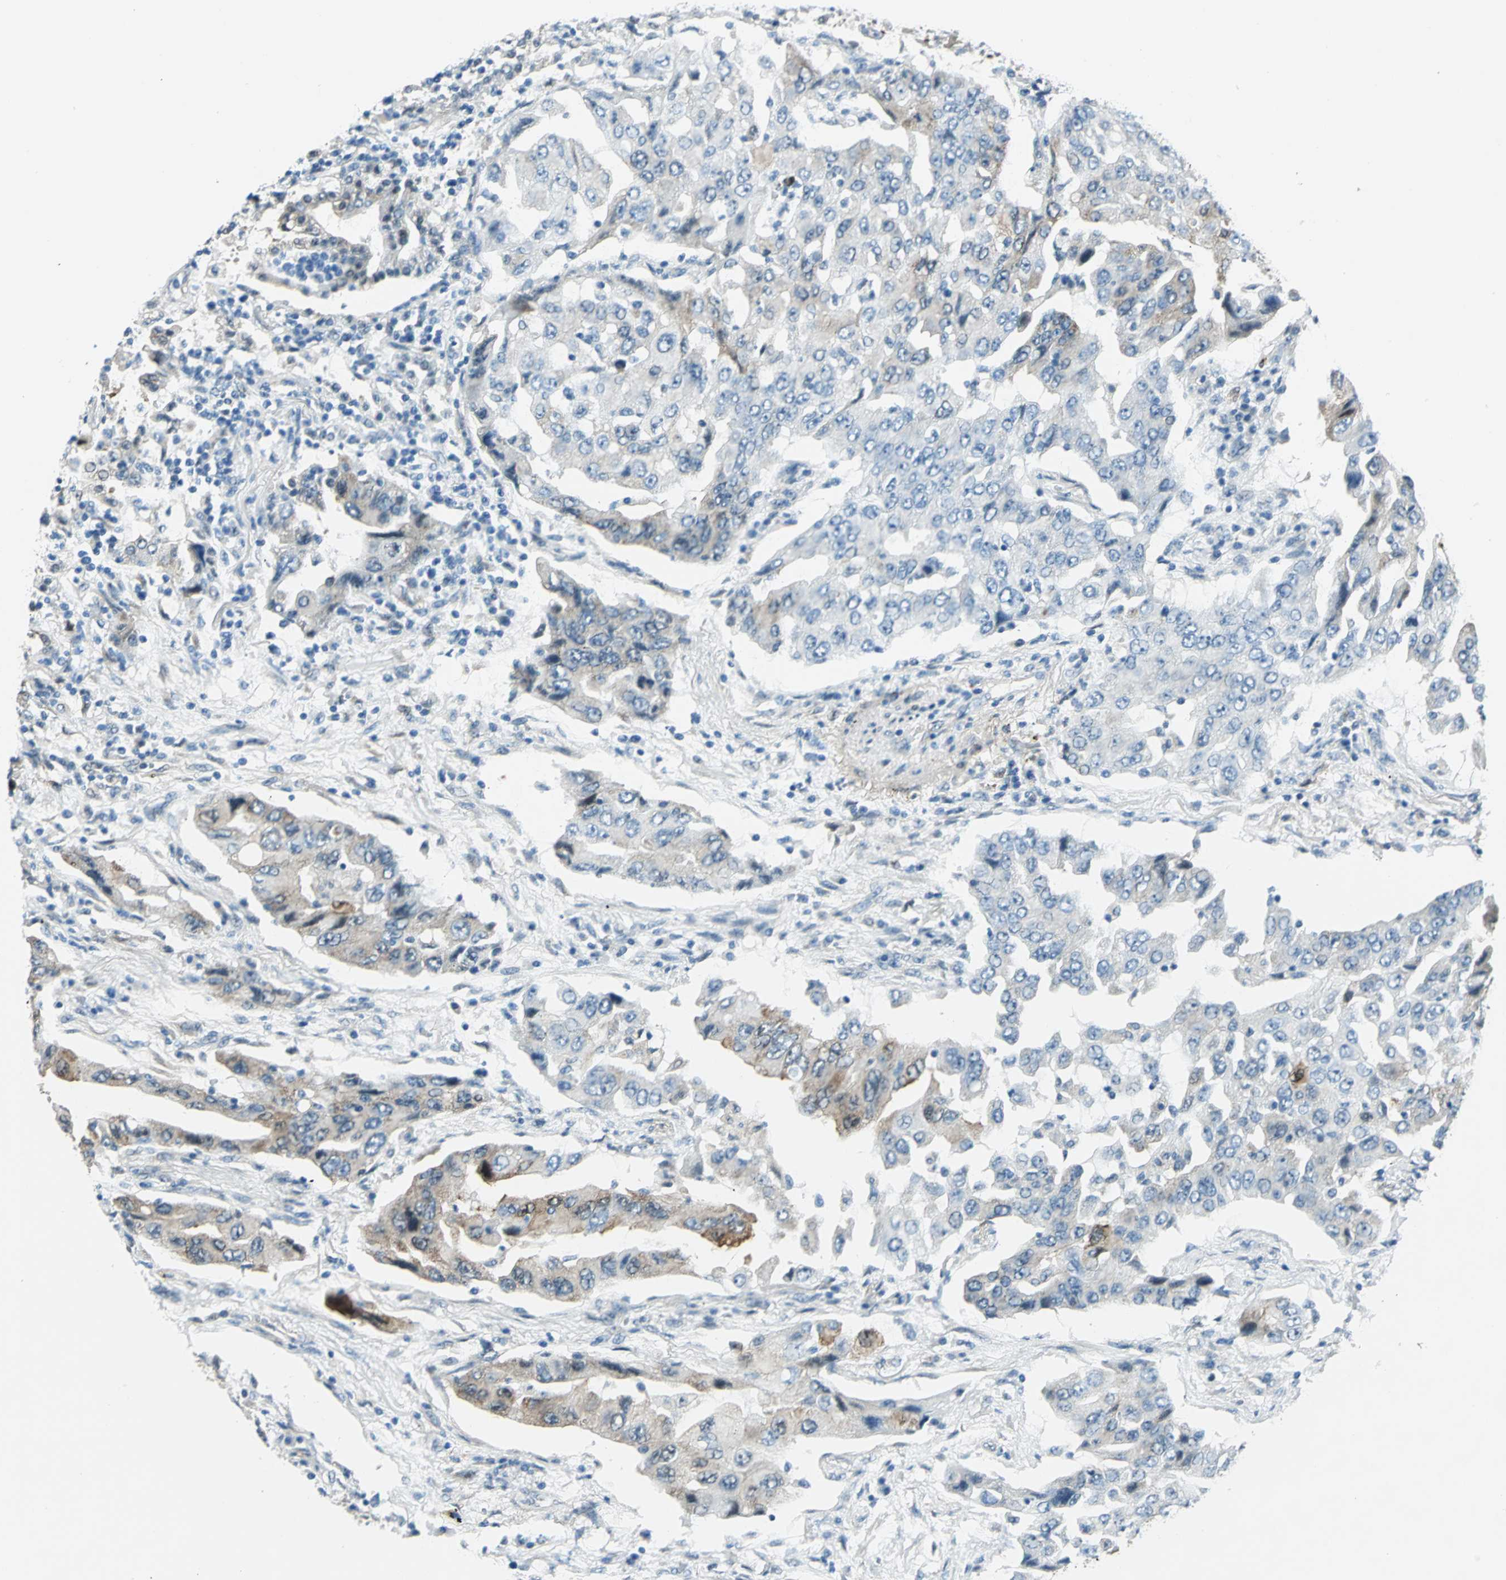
{"staining": {"intensity": "weak", "quantity": "<25%", "location": "cytoplasmic/membranous"}, "tissue": "lung cancer", "cell_type": "Tumor cells", "image_type": "cancer", "snomed": [{"axis": "morphology", "description": "Adenocarcinoma, NOS"}, {"axis": "topography", "description": "Lung"}], "caption": "This is an immunohistochemistry (IHC) micrograph of human lung adenocarcinoma. There is no staining in tumor cells.", "gene": "HSPB1", "patient": {"sex": "female", "age": 65}}